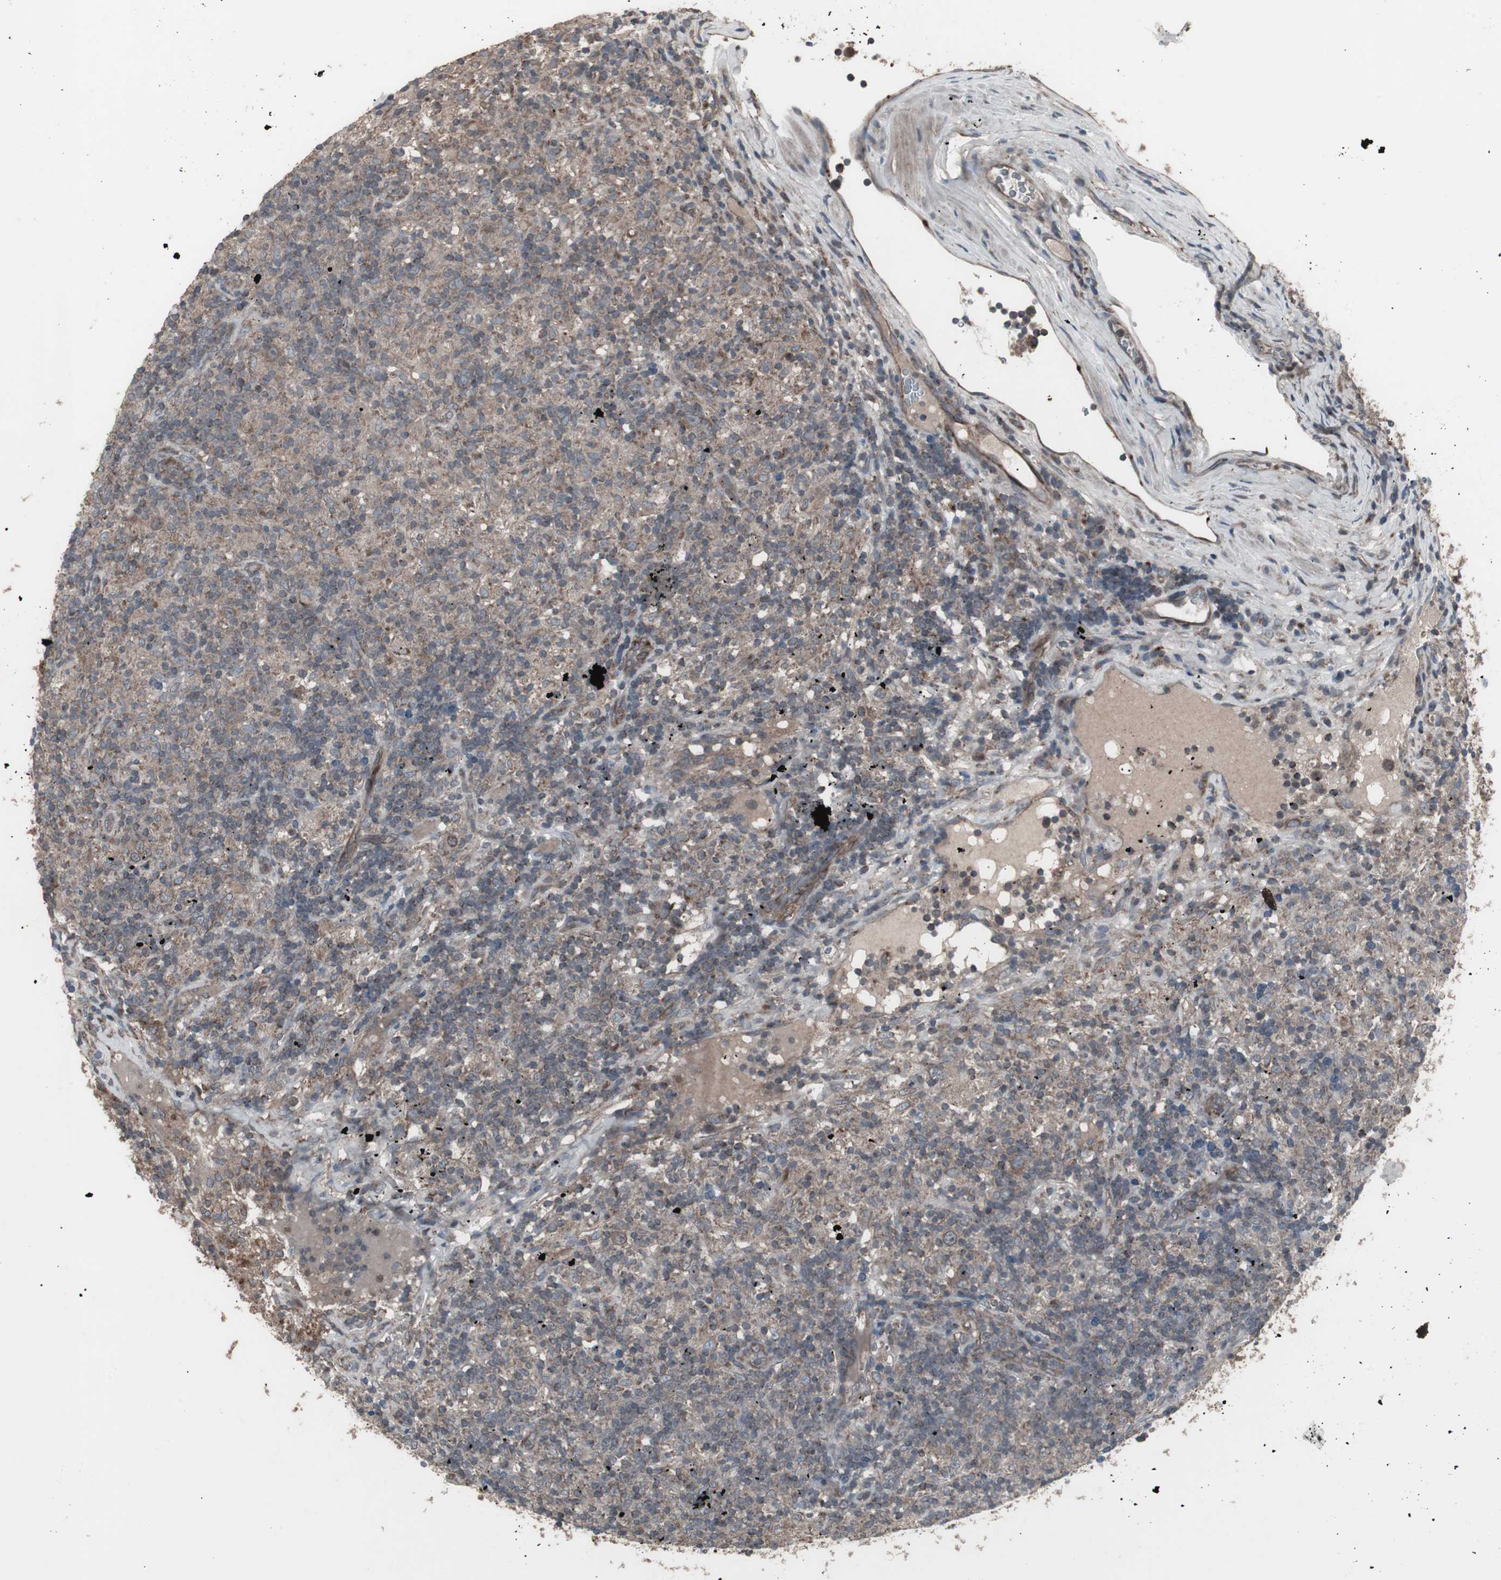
{"staining": {"intensity": "weak", "quantity": ">75%", "location": "cytoplasmic/membranous"}, "tissue": "lymphoma", "cell_type": "Tumor cells", "image_type": "cancer", "snomed": [{"axis": "morphology", "description": "Hodgkin's disease, NOS"}, {"axis": "topography", "description": "Lymph node"}], "caption": "Lymphoma stained with DAB immunohistochemistry demonstrates low levels of weak cytoplasmic/membranous positivity in approximately >75% of tumor cells. (DAB (3,3'-diaminobenzidine) IHC, brown staining for protein, blue staining for nuclei).", "gene": "SSTR2", "patient": {"sex": "male", "age": 70}}